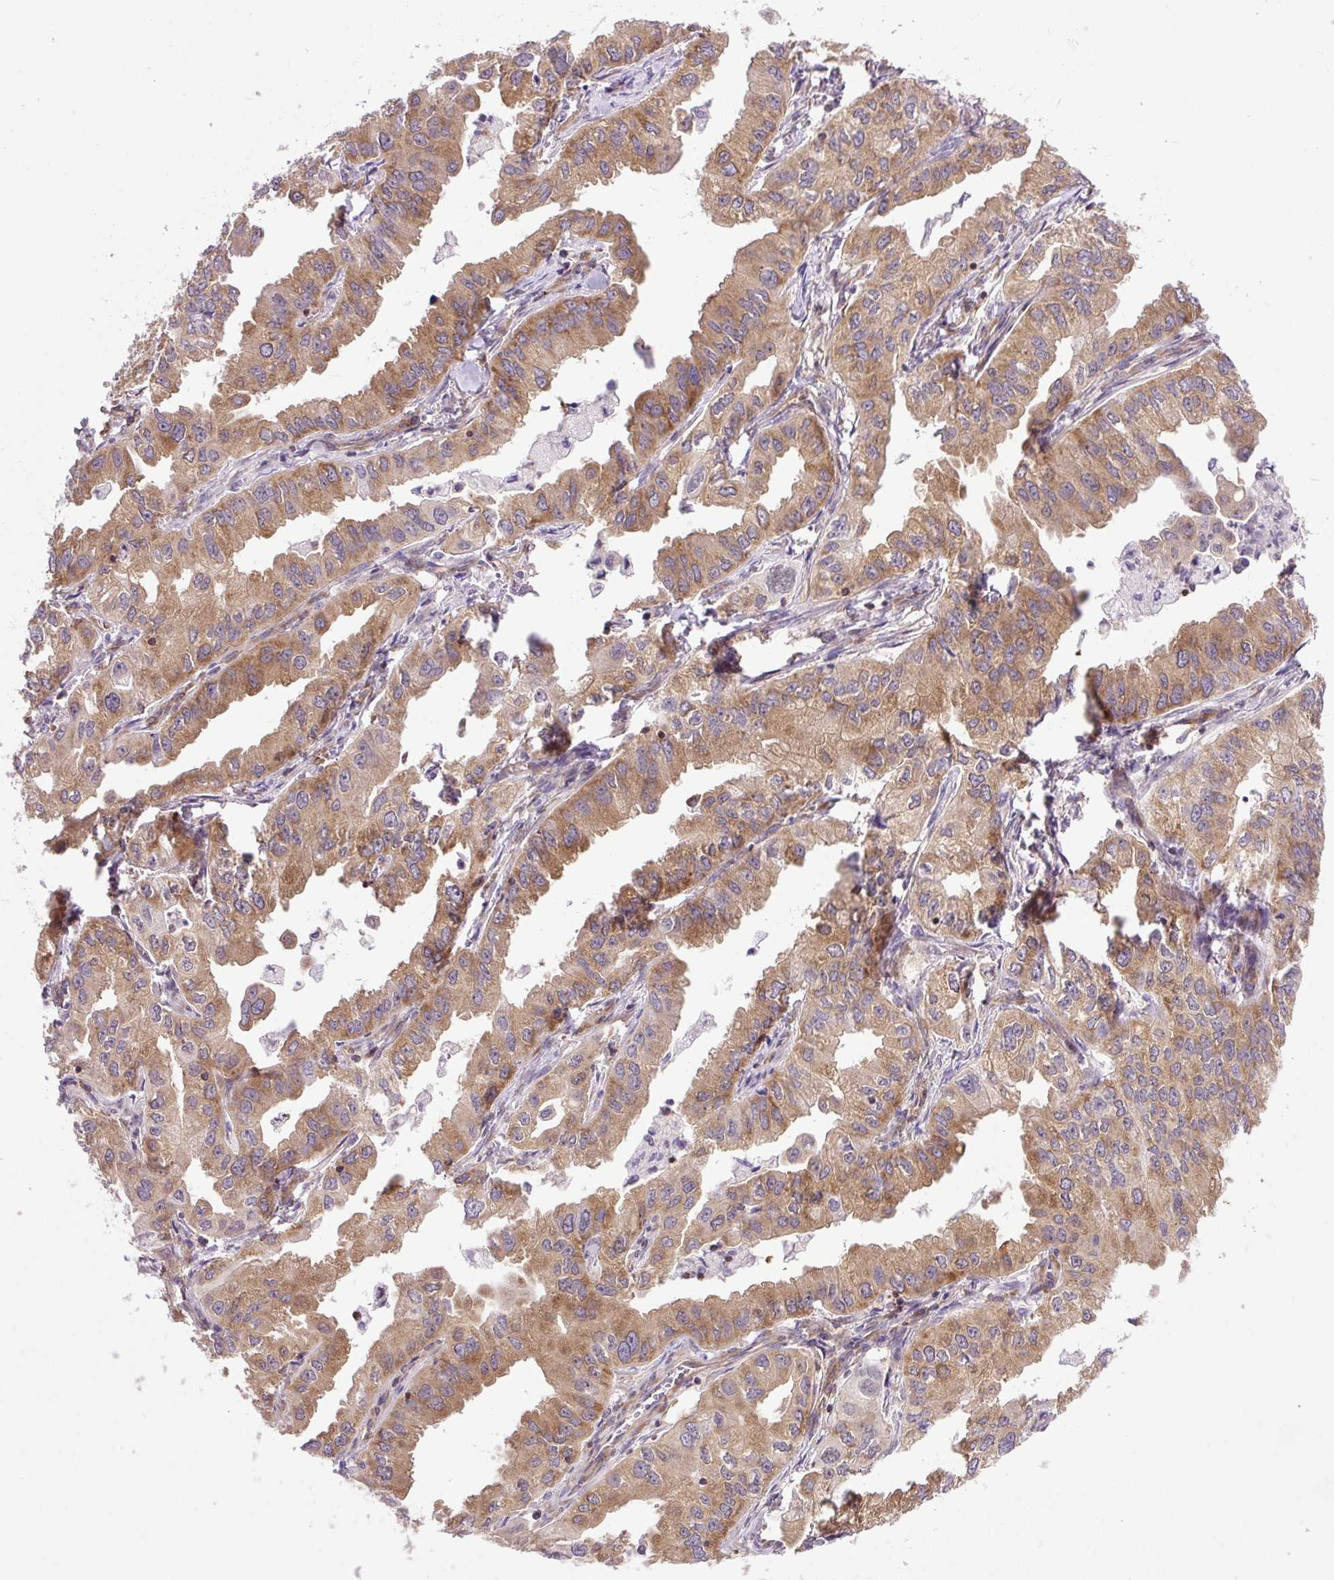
{"staining": {"intensity": "moderate", "quantity": ">75%", "location": "cytoplasmic/membranous"}, "tissue": "lung cancer", "cell_type": "Tumor cells", "image_type": "cancer", "snomed": [{"axis": "morphology", "description": "Adenocarcinoma, NOS"}, {"axis": "topography", "description": "Lung"}], "caption": "Brown immunohistochemical staining in lung cancer (adenocarcinoma) exhibits moderate cytoplasmic/membranous staining in approximately >75% of tumor cells. (Stains: DAB (3,3'-diaminobenzidine) in brown, nuclei in blue, Microscopy: brightfield microscopy at high magnification).", "gene": "TRIM17", "patient": {"sex": "male", "age": 48}}